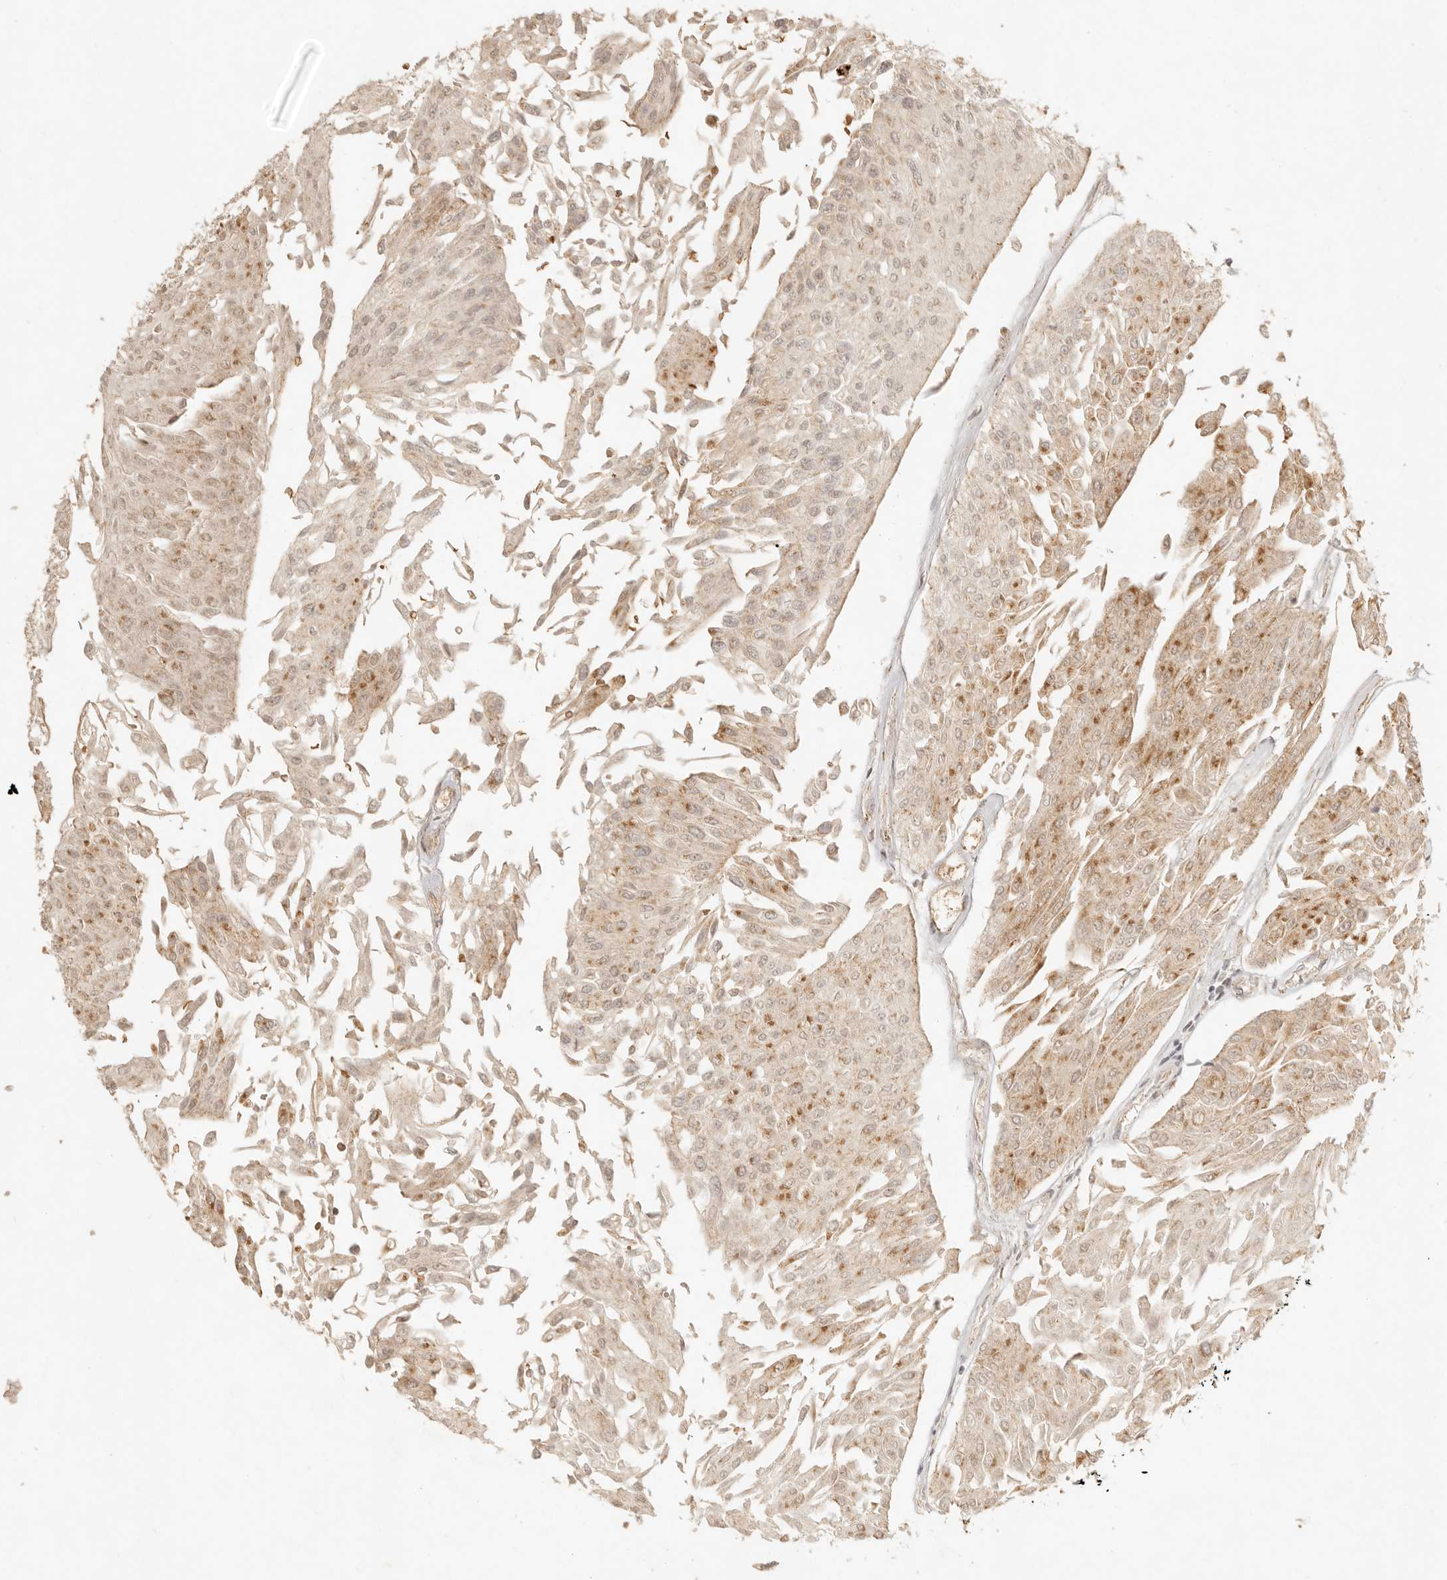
{"staining": {"intensity": "moderate", "quantity": ">75%", "location": "cytoplasmic/membranous"}, "tissue": "urothelial cancer", "cell_type": "Tumor cells", "image_type": "cancer", "snomed": [{"axis": "morphology", "description": "Urothelial carcinoma, Low grade"}, {"axis": "topography", "description": "Urinary bladder"}], "caption": "Immunohistochemical staining of human urothelial cancer shows medium levels of moderate cytoplasmic/membranous staining in about >75% of tumor cells.", "gene": "MRPL55", "patient": {"sex": "male", "age": 67}}